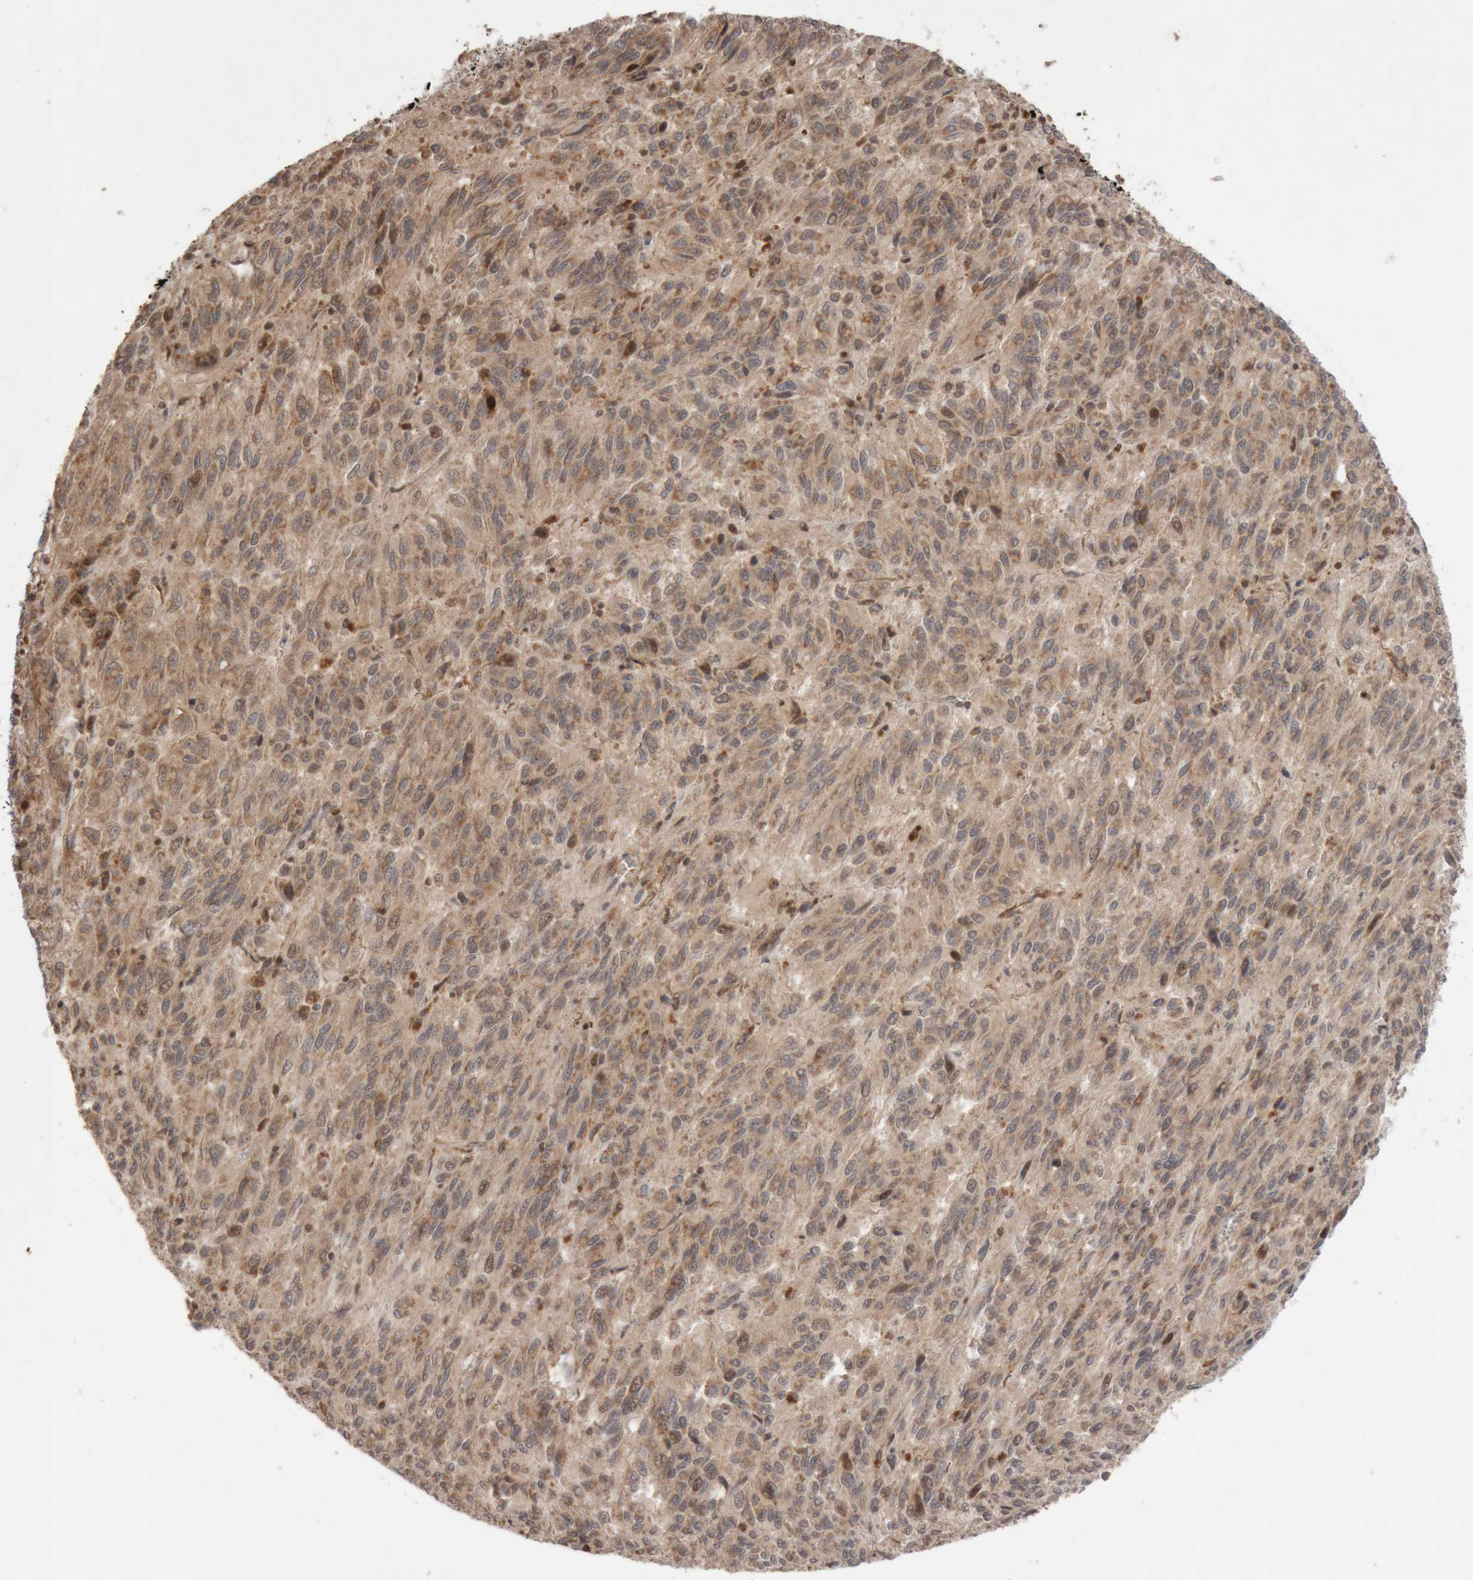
{"staining": {"intensity": "moderate", "quantity": "25%-75%", "location": "cytoplasmic/membranous"}, "tissue": "melanoma", "cell_type": "Tumor cells", "image_type": "cancer", "snomed": [{"axis": "morphology", "description": "Malignant melanoma, Metastatic site"}, {"axis": "topography", "description": "Lung"}], "caption": "Moderate cytoplasmic/membranous positivity for a protein is appreciated in about 25%-75% of tumor cells of melanoma using immunohistochemistry (IHC).", "gene": "KIF21B", "patient": {"sex": "male", "age": 64}}